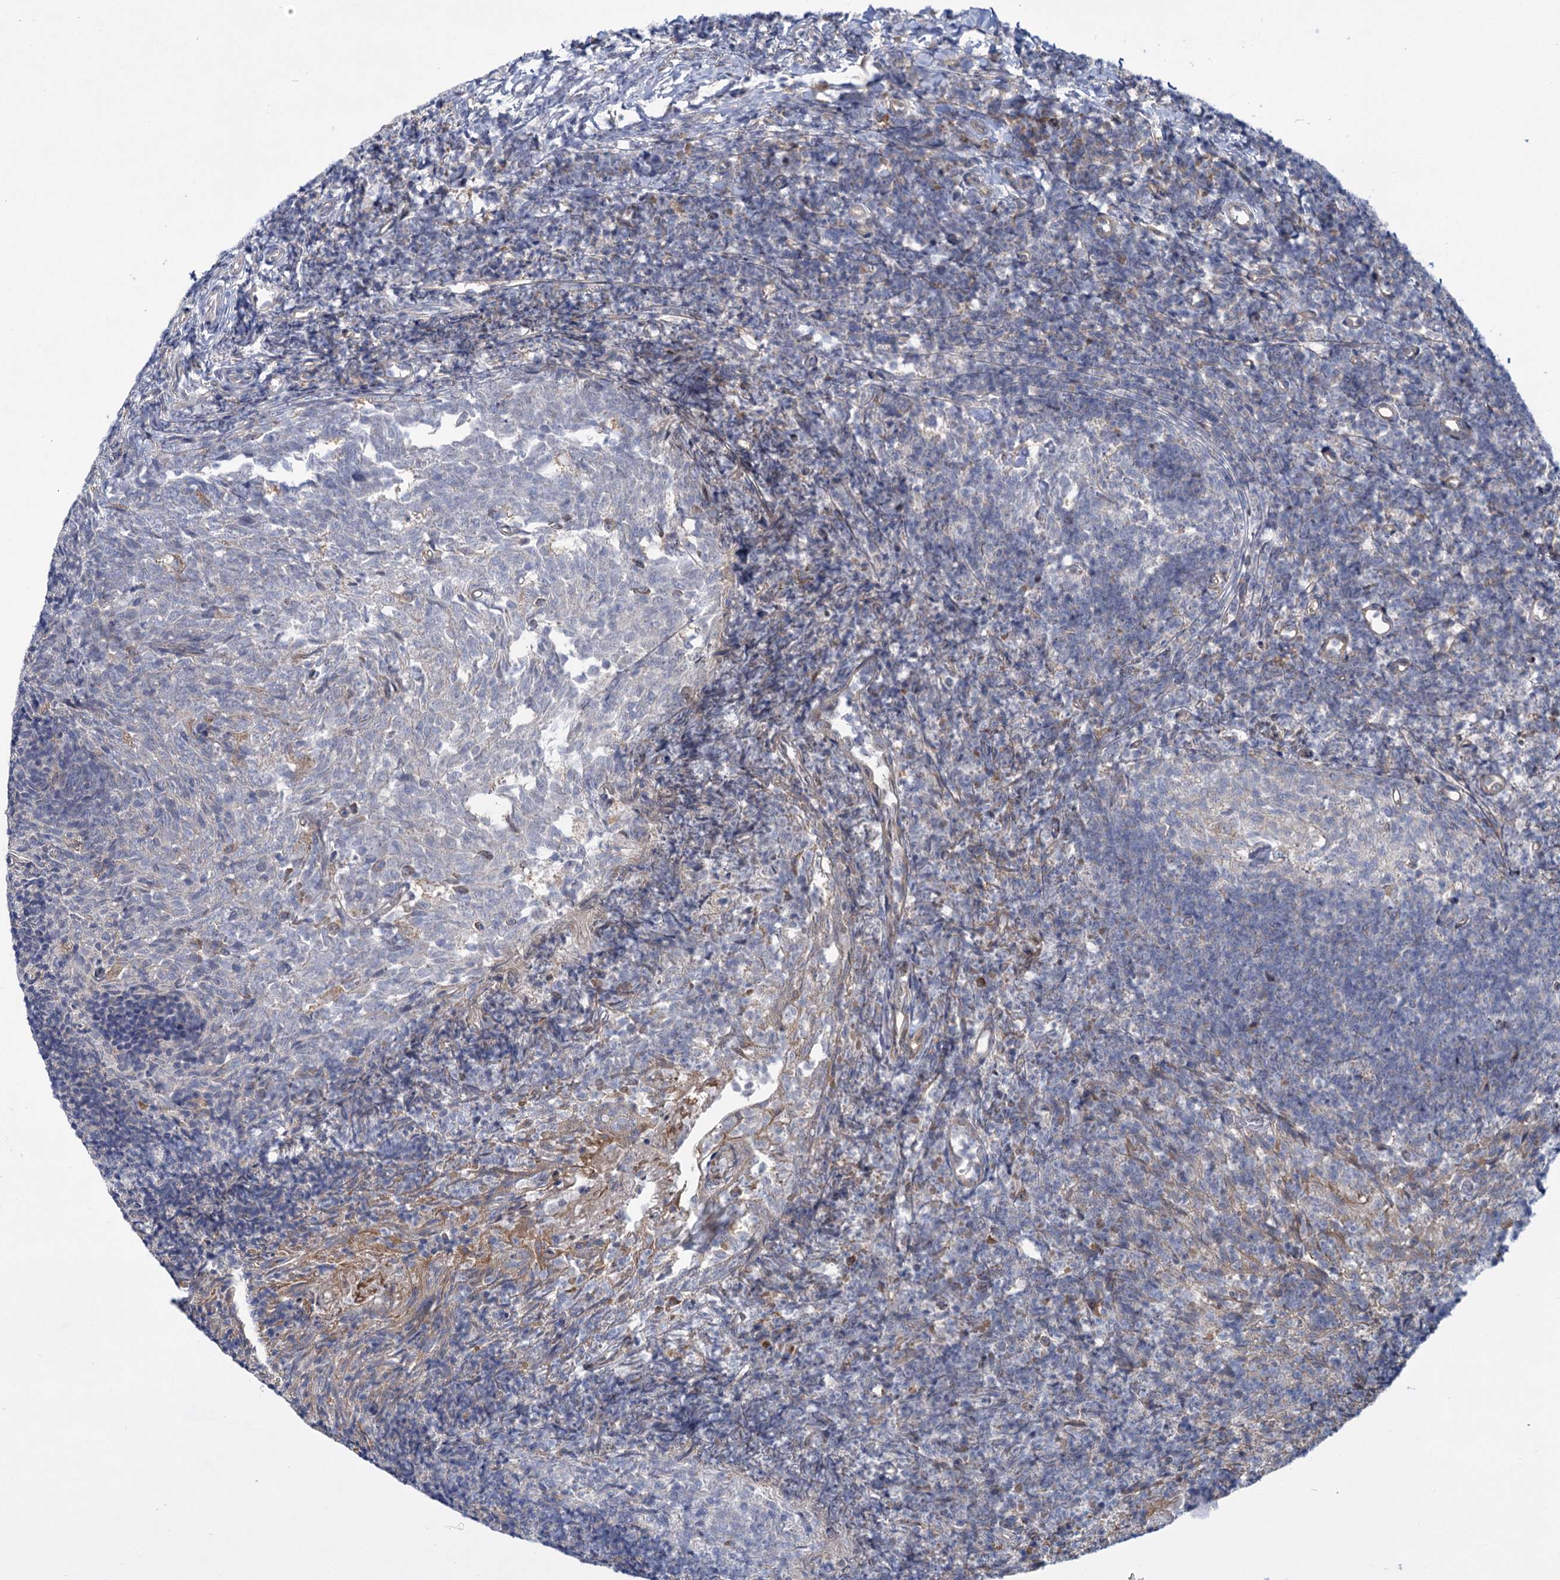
{"staining": {"intensity": "weak", "quantity": "<25%", "location": "nuclear"}, "tissue": "tonsil", "cell_type": "Germinal center cells", "image_type": "normal", "snomed": [{"axis": "morphology", "description": "Normal tissue, NOS"}, {"axis": "topography", "description": "Tonsil"}], "caption": "Human tonsil stained for a protein using immunohistochemistry demonstrates no expression in germinal center cells.", "gene": "MBLAC2", "patient": {"sex": "female", "age": 10}}